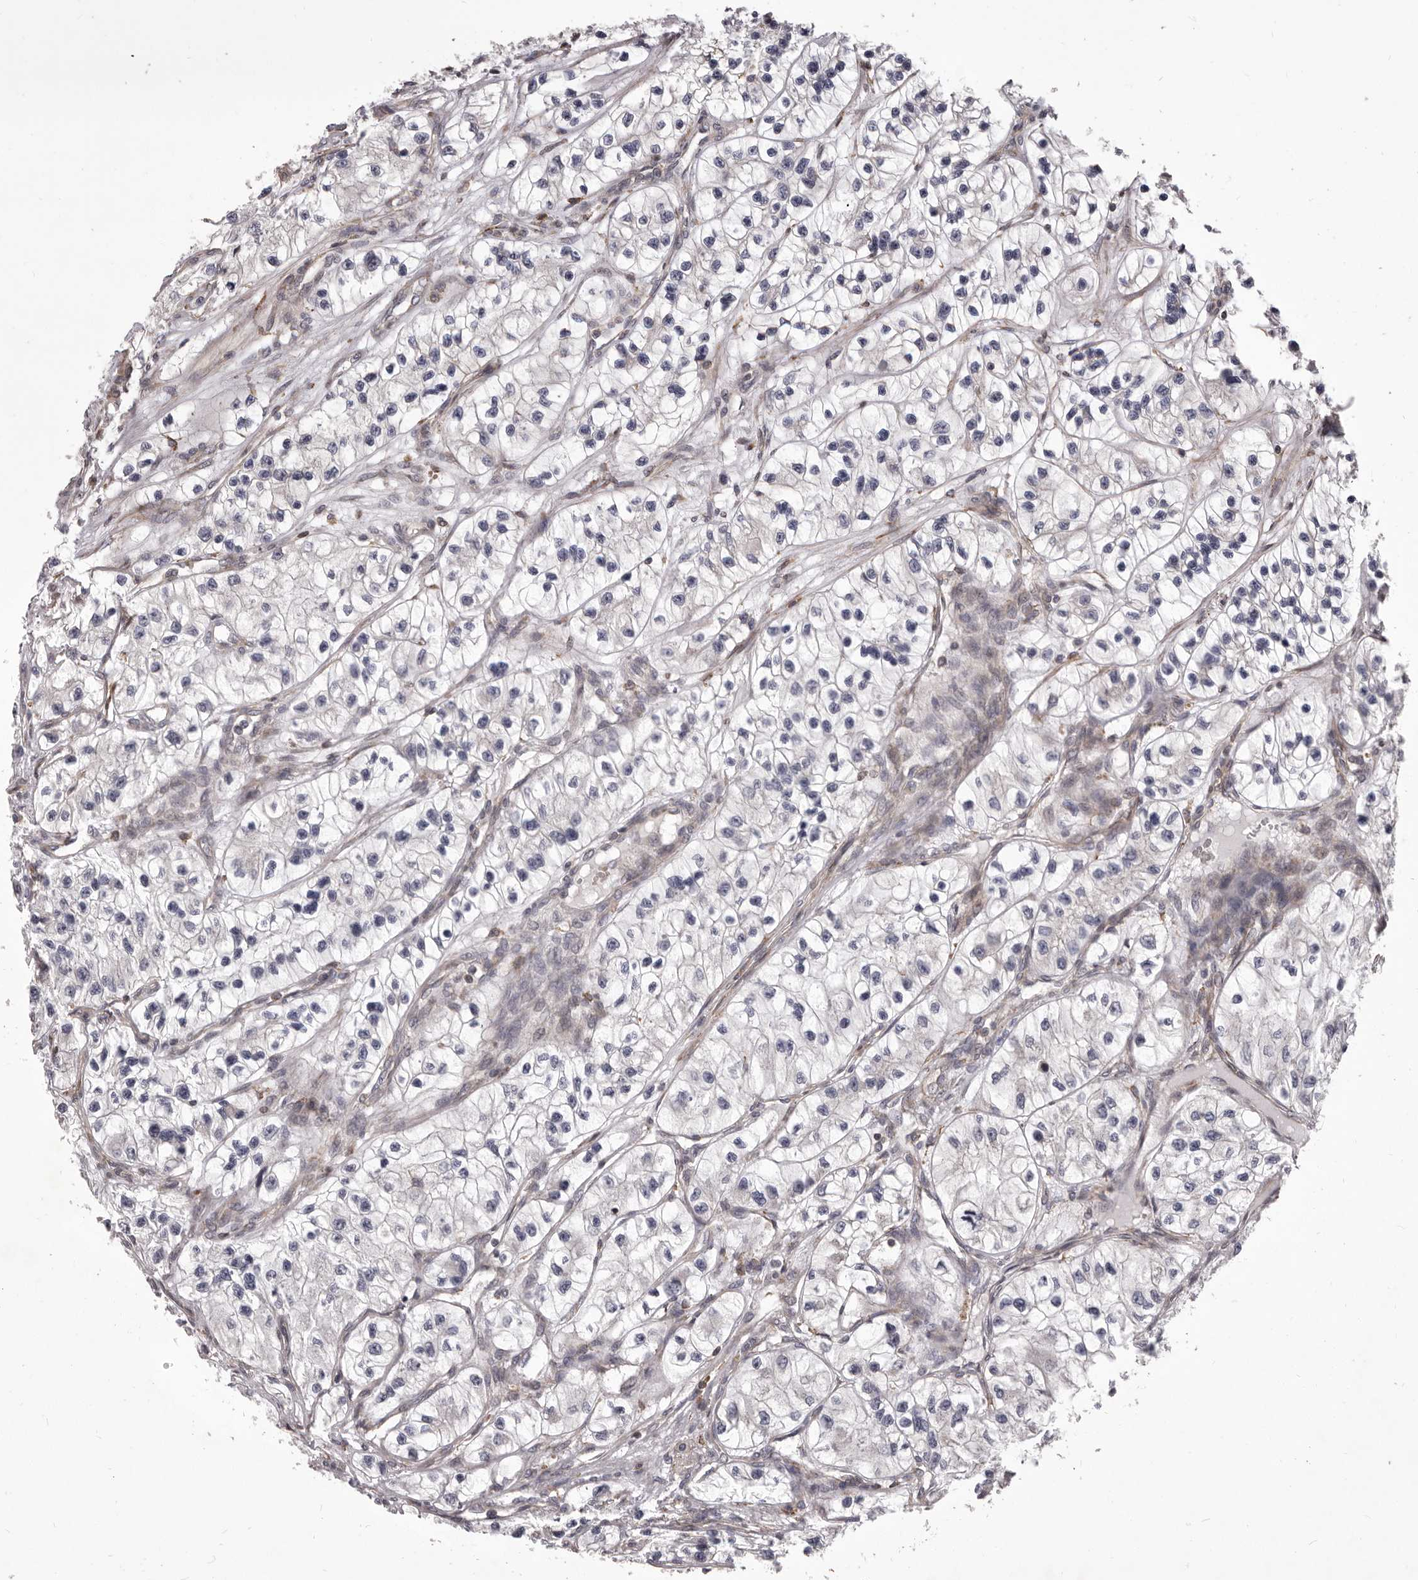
{"staining": {"intensity": "negative", "quantity": "none", "location": "none"}, "tissue": "renal cancer", "cell_type": "Tumor cells", "image_type": "cancer", "snomed": [{"axis": "morphology", "description": "Adenocarcinoma, NOS"}, {"axis": "topography", "description": "Kidney"}], "caption": "An immunohistochemistry image of renal cancer (adenocarcinoma) is shown. There is no staining in tumor cells of renal cancer (adenocarcinoma). (Immunohistochemistry (ihc), brightfield microscopy, high magnification).", "gene": "ALPK1", "patient": {"sex": "female", "age": 57}}